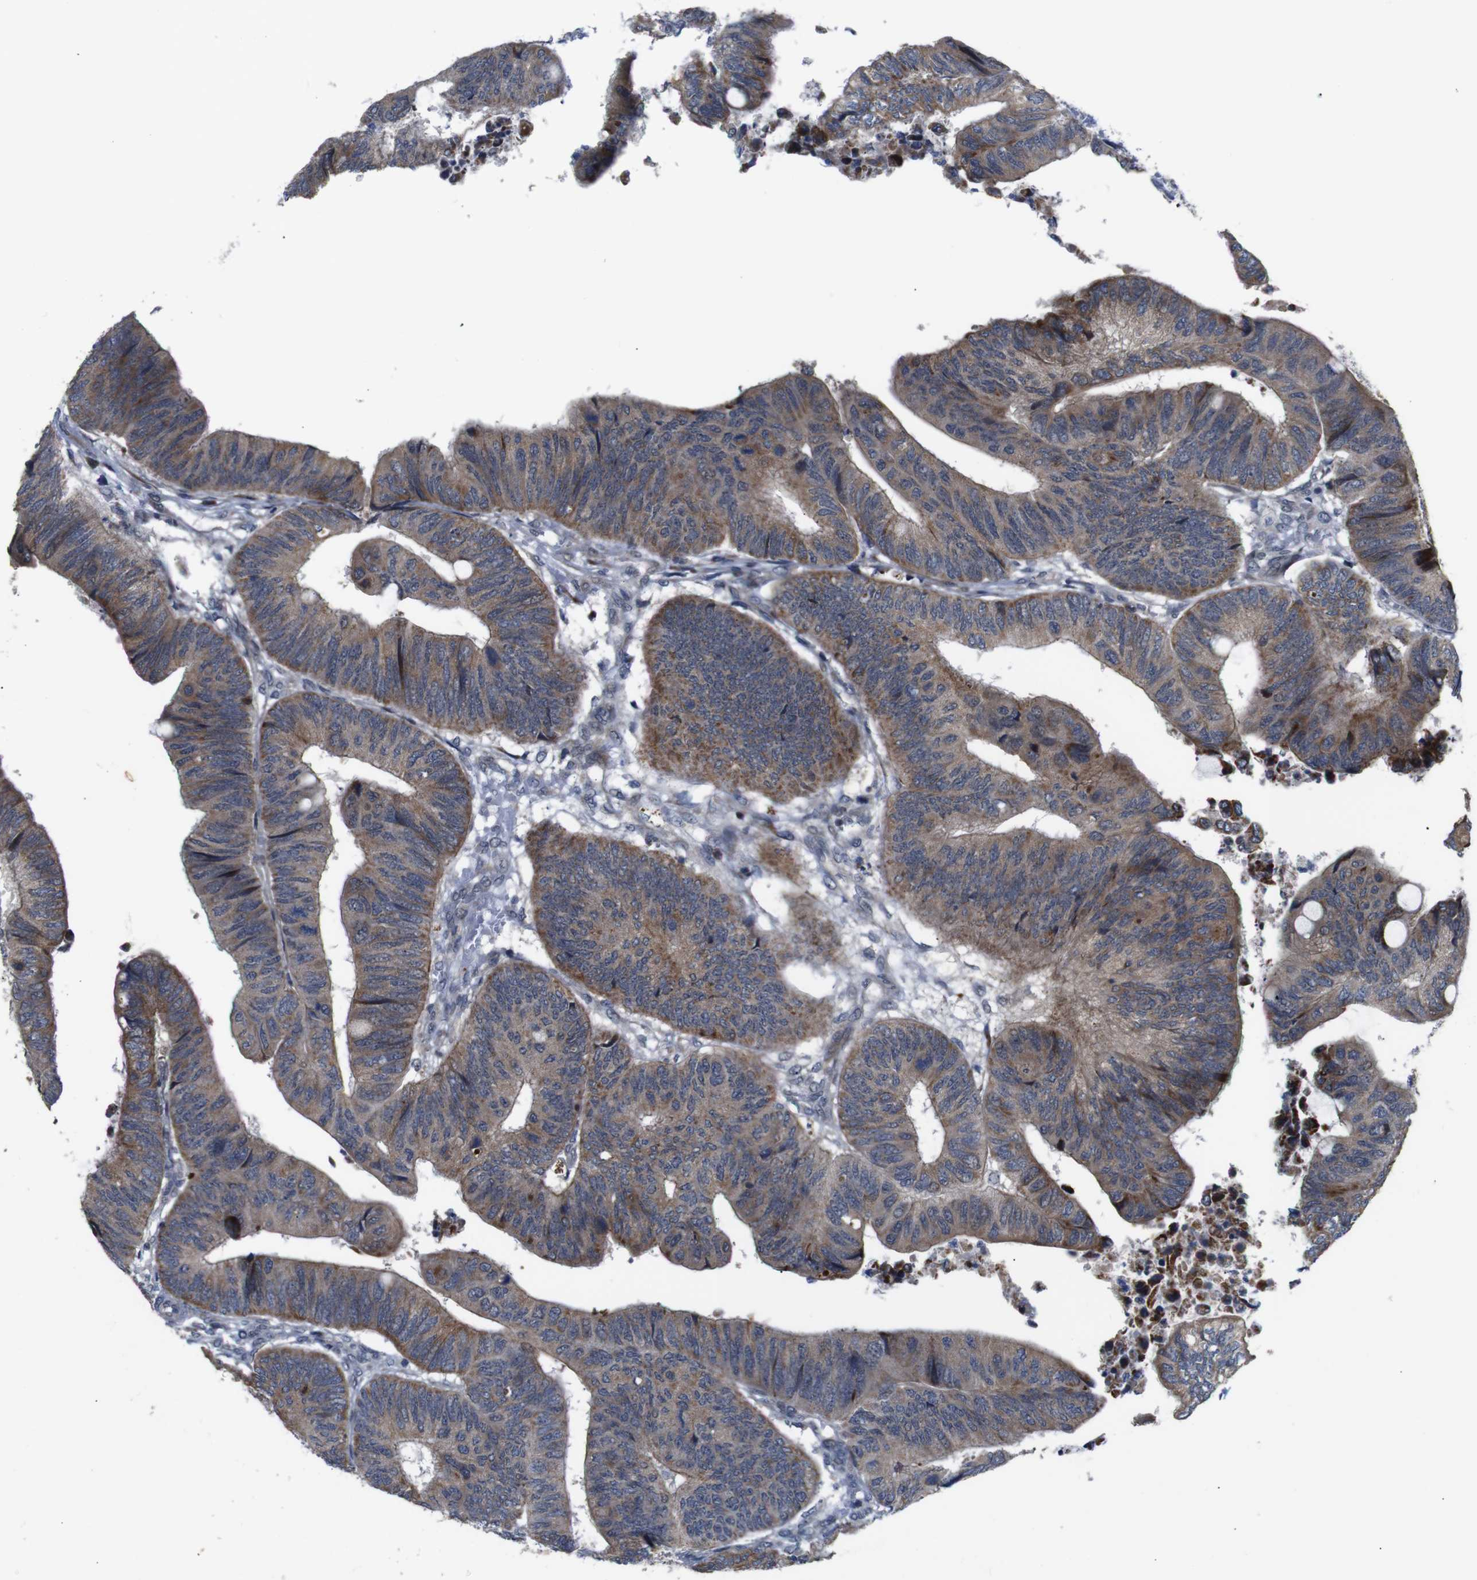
{"staining": {"intensity": "moderate", "quantity": ">75%", "location": "cytoplasmic/membranous"}, "tissue": "colorectal cancer", "cell_type": "Tumor cells", "image_type": "cancer", "snomed": [{"axis": "morphology", "description": "Normal tissue, NOS"}, {"axis": "morphology", "description": "Adenocarcinoma, NOS"}, {"axis": "topography", "description": "Rectum"}, {"axis": "topography", "description": "Peripheral nerve tissue"}], "caption": "Immunohistochemical staining of colorectal cancer reveals medium levels of moderate cytoplasmic/membranous expression in approximately >75% of tumor cells. (brown staining indicates protein expression, while blue staining denotes nuclei).", "gene": "ATP7B", "patient": {"sex": "male", "age": 92}}